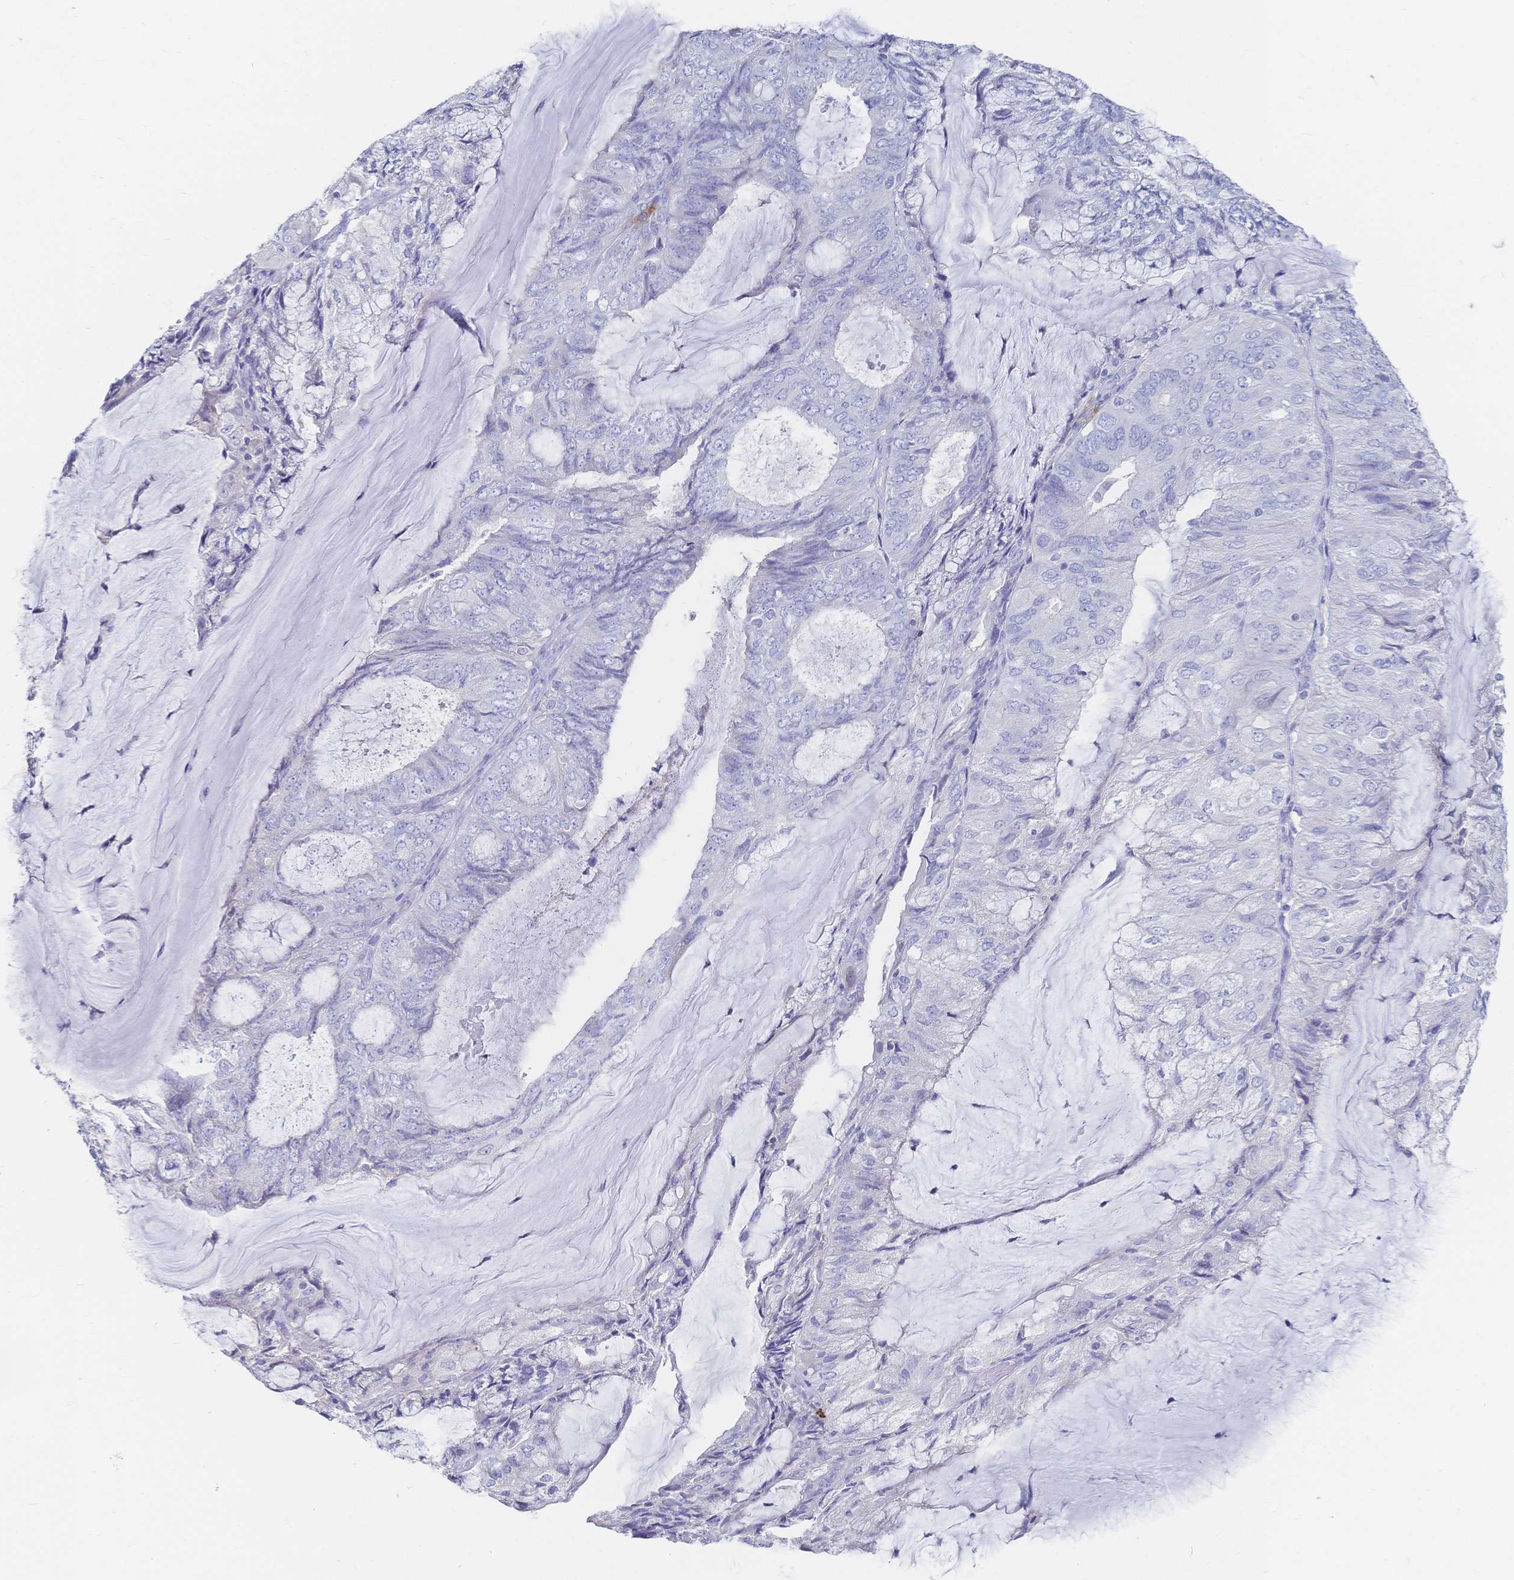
{"staining": {"intensity": "negative", "quantity": "none", "location": "none"}, "tissue": "endometrial cancer", "cell_type": "Tumor cells", "image_type": "cancer", "snomed": [{"axis": "morphology", "description": "Adenocarcinoma, NOS"}, {"axis": "topography", "description": "Endometrium"}], "caption": "Histopathology image shows no significant protein positivity in tumor cells of adenocarcinoma (endometrial). (Immunohistochemistry, brightfield microscopy, high magnification).", "gene": "IL2RB", "patient": {"sex": "female", "age": 81}}